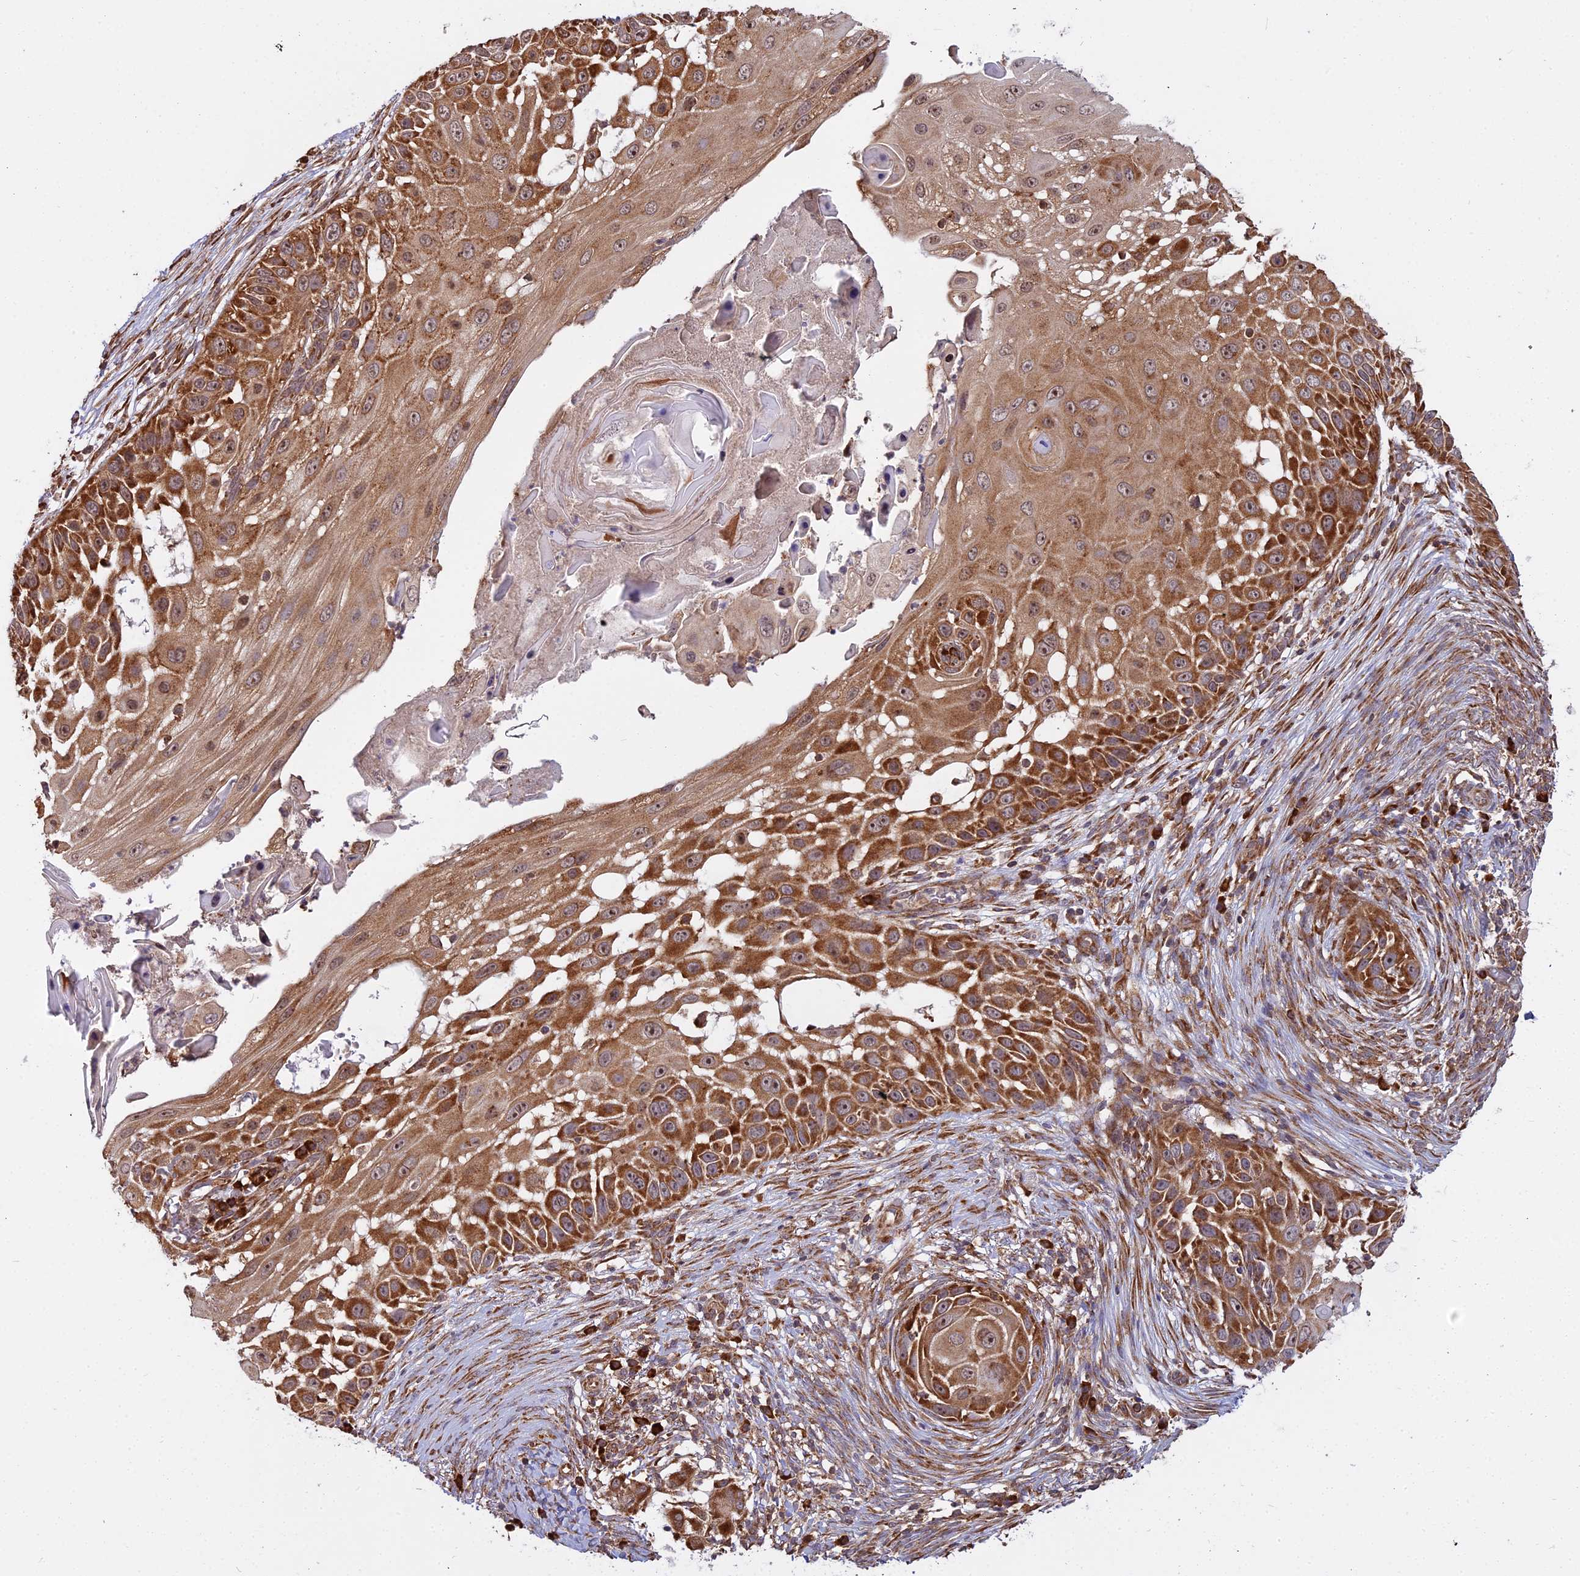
{"staining": {"intensity": "strong", "quantity": ">75%", "location": "cytoplasmic/membranous"}, "tissue": "skin cancer", "cell_type": "Tumor cells", "image_type": "cancer", "snomed": [{"axis": "morphology", "description": "Squamous cell carcinoma, NOS"}, {"axis": "topography", "description": "Skin"}], "caption": "Protein expression analysis of skin cancer demonstrates strong cytoplasmic/membranous positivity in approximately >75% of tumor cells.", "gene": "RPL26", "patient": {"sex": "female", "age": 44}}